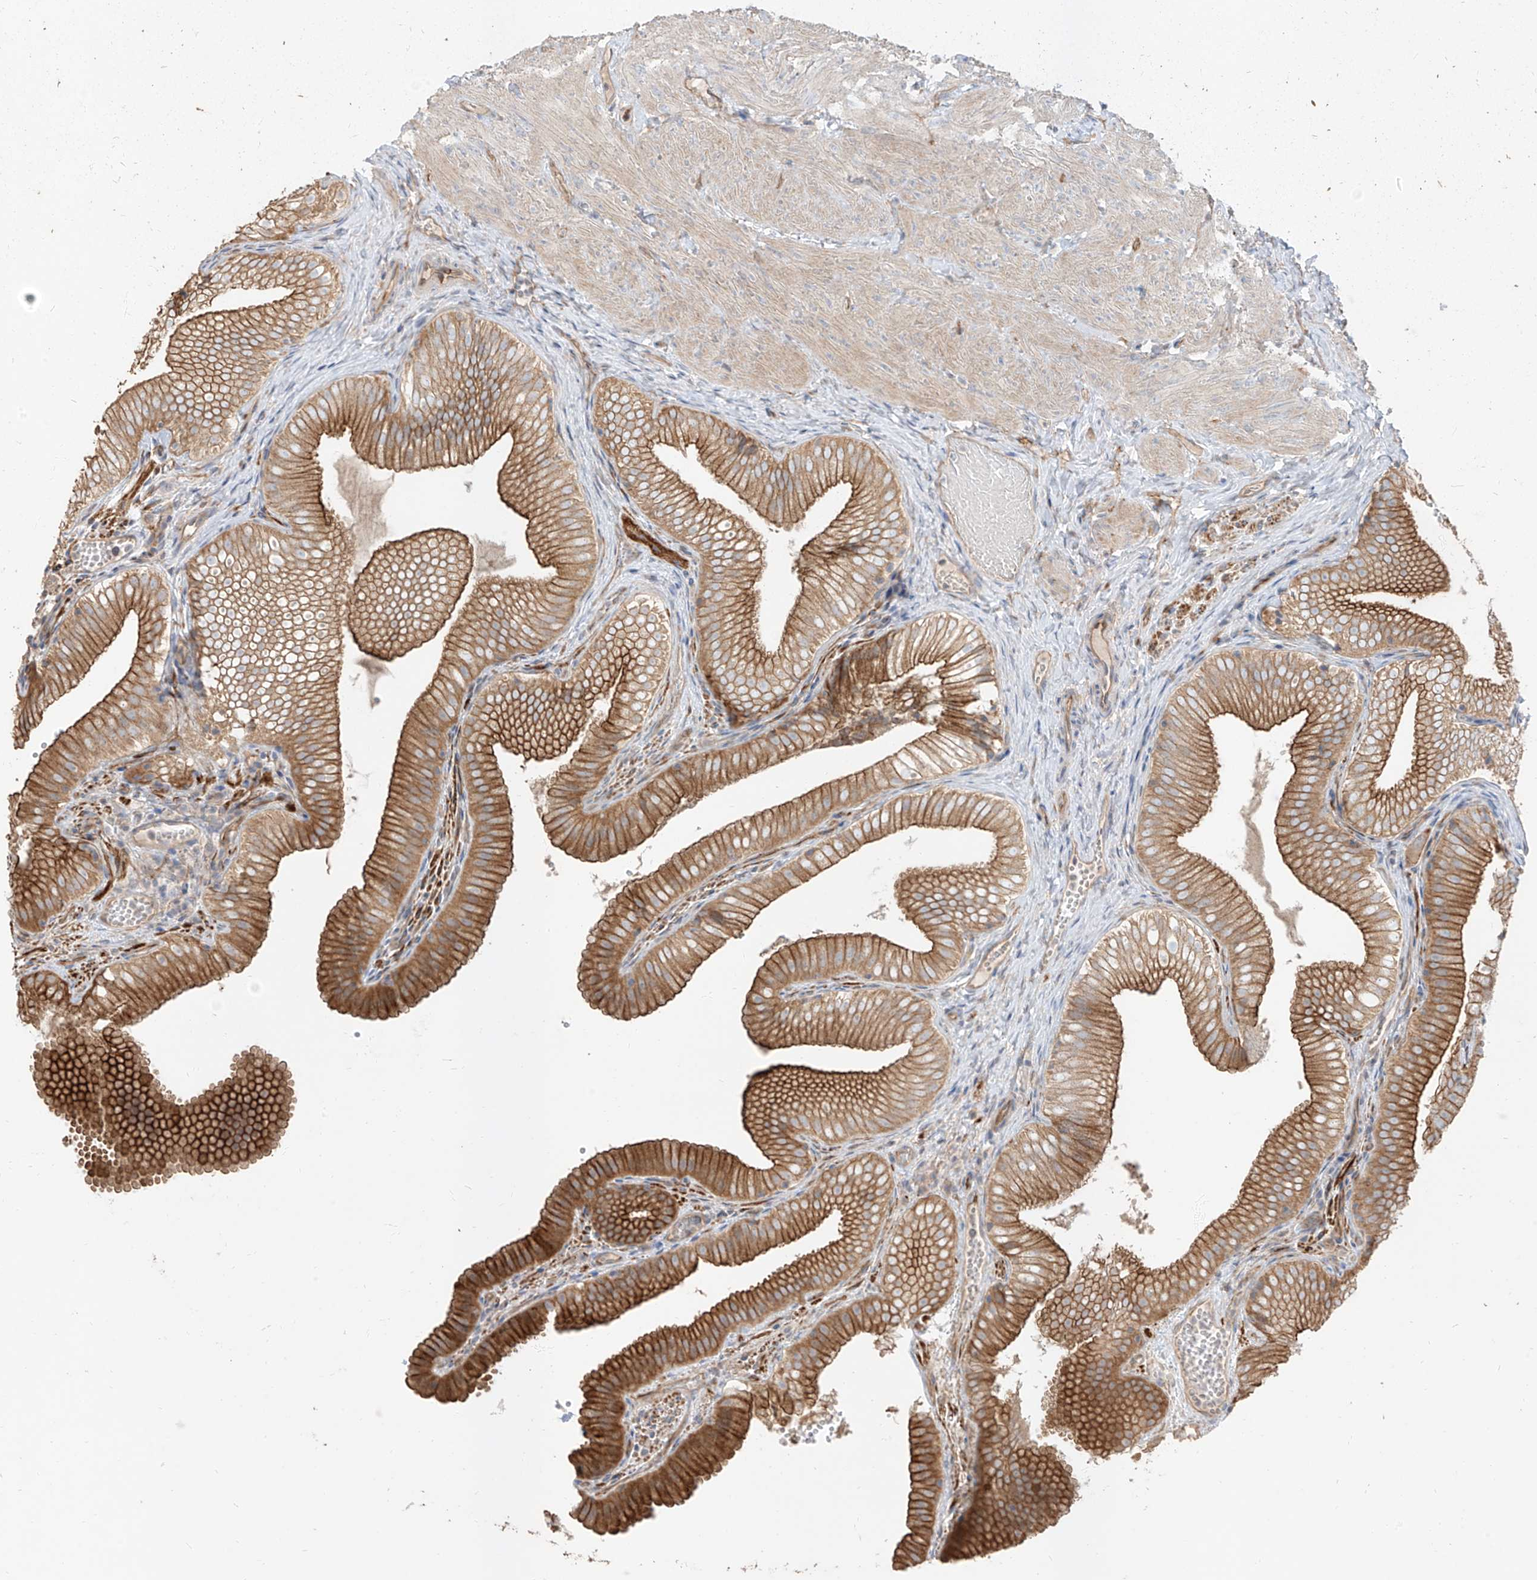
{"staining": {"intensity": "strong", "quantity": ">75%", "location": "cytoplasmic/membranous"}, "tissue": "gallbladder", "cell_type": "Glandular cells", "image_type": "normal", "snomed": [{"axis": "morphology", "description": "Normal tissue, NOS"}, {"axis": "topography", "description": "Gallbladder"}], "caption": "Brown immunohistochemical staining in normal human gallbladder exhibits strong cytoplasmic/membranous staining in about >75% of glandular cells. The staining was performed using DAB (3,3'-diaminobenzidine) to visualize the protein expression in brown, while the nuclei were stained in blue with hematoxylin (Magnification: 20x).", "gene": "EPHX4", "patient": {"sex": "female", "age": 30}}